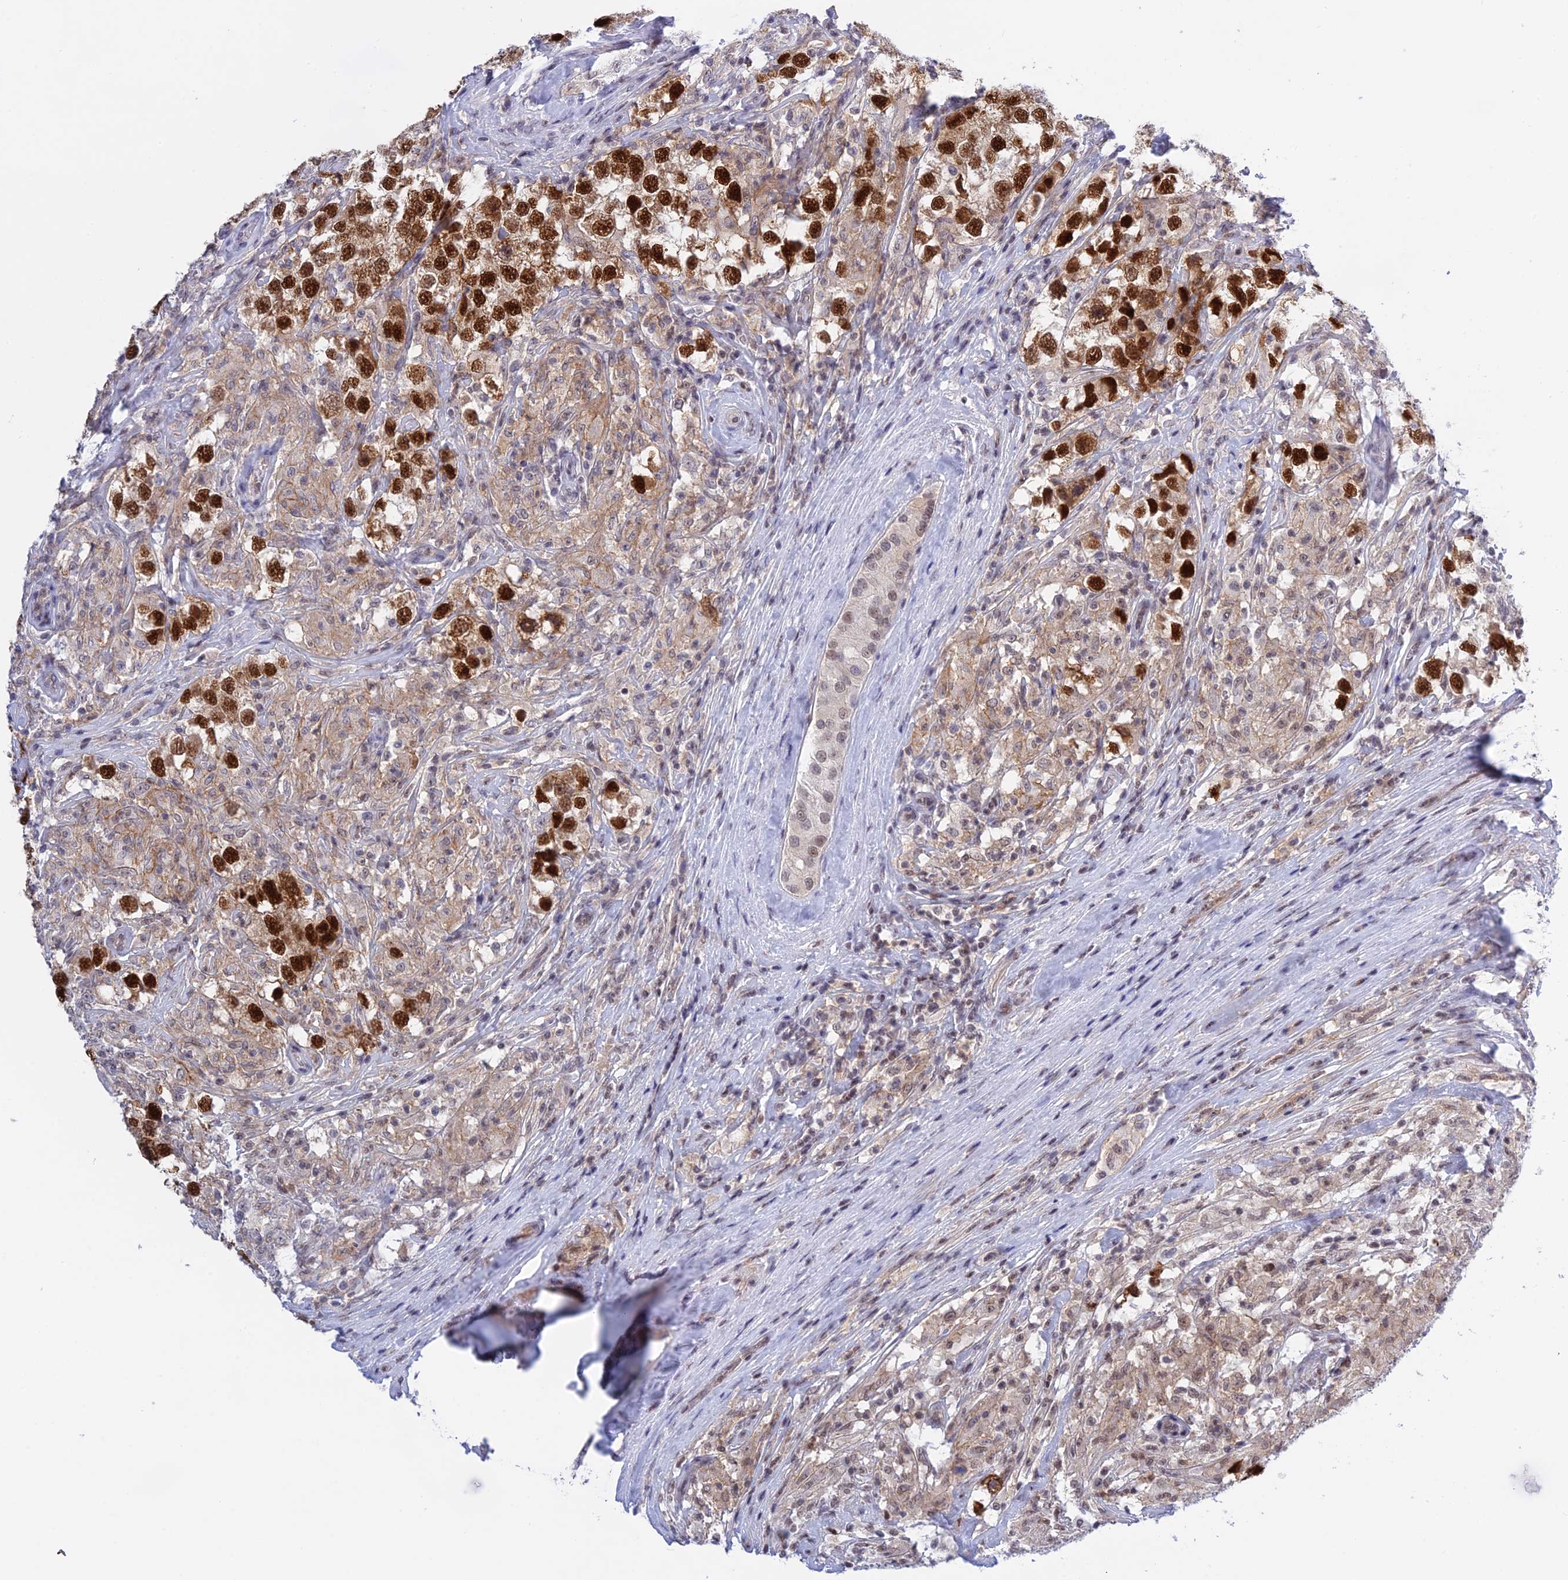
{"staining": {"intensity": "strong", "quantity": ">75%", "location": "nuclear"}, "tissue": "testis cancer", "cell_type": "Tumor cells", "image_type": "cancer", "snomed": [{"axis": "morphology", "description": "Seminoma, NOS"}, {"axis": "topography", "description": "Testis"}], "caption": "The micrograph shows a brown stain indicating the presence of a protein in the nuclear of tumor cells in testis cancer.", "gene": "TCEA1", "patient": {"sex": "male", "age": 46}}